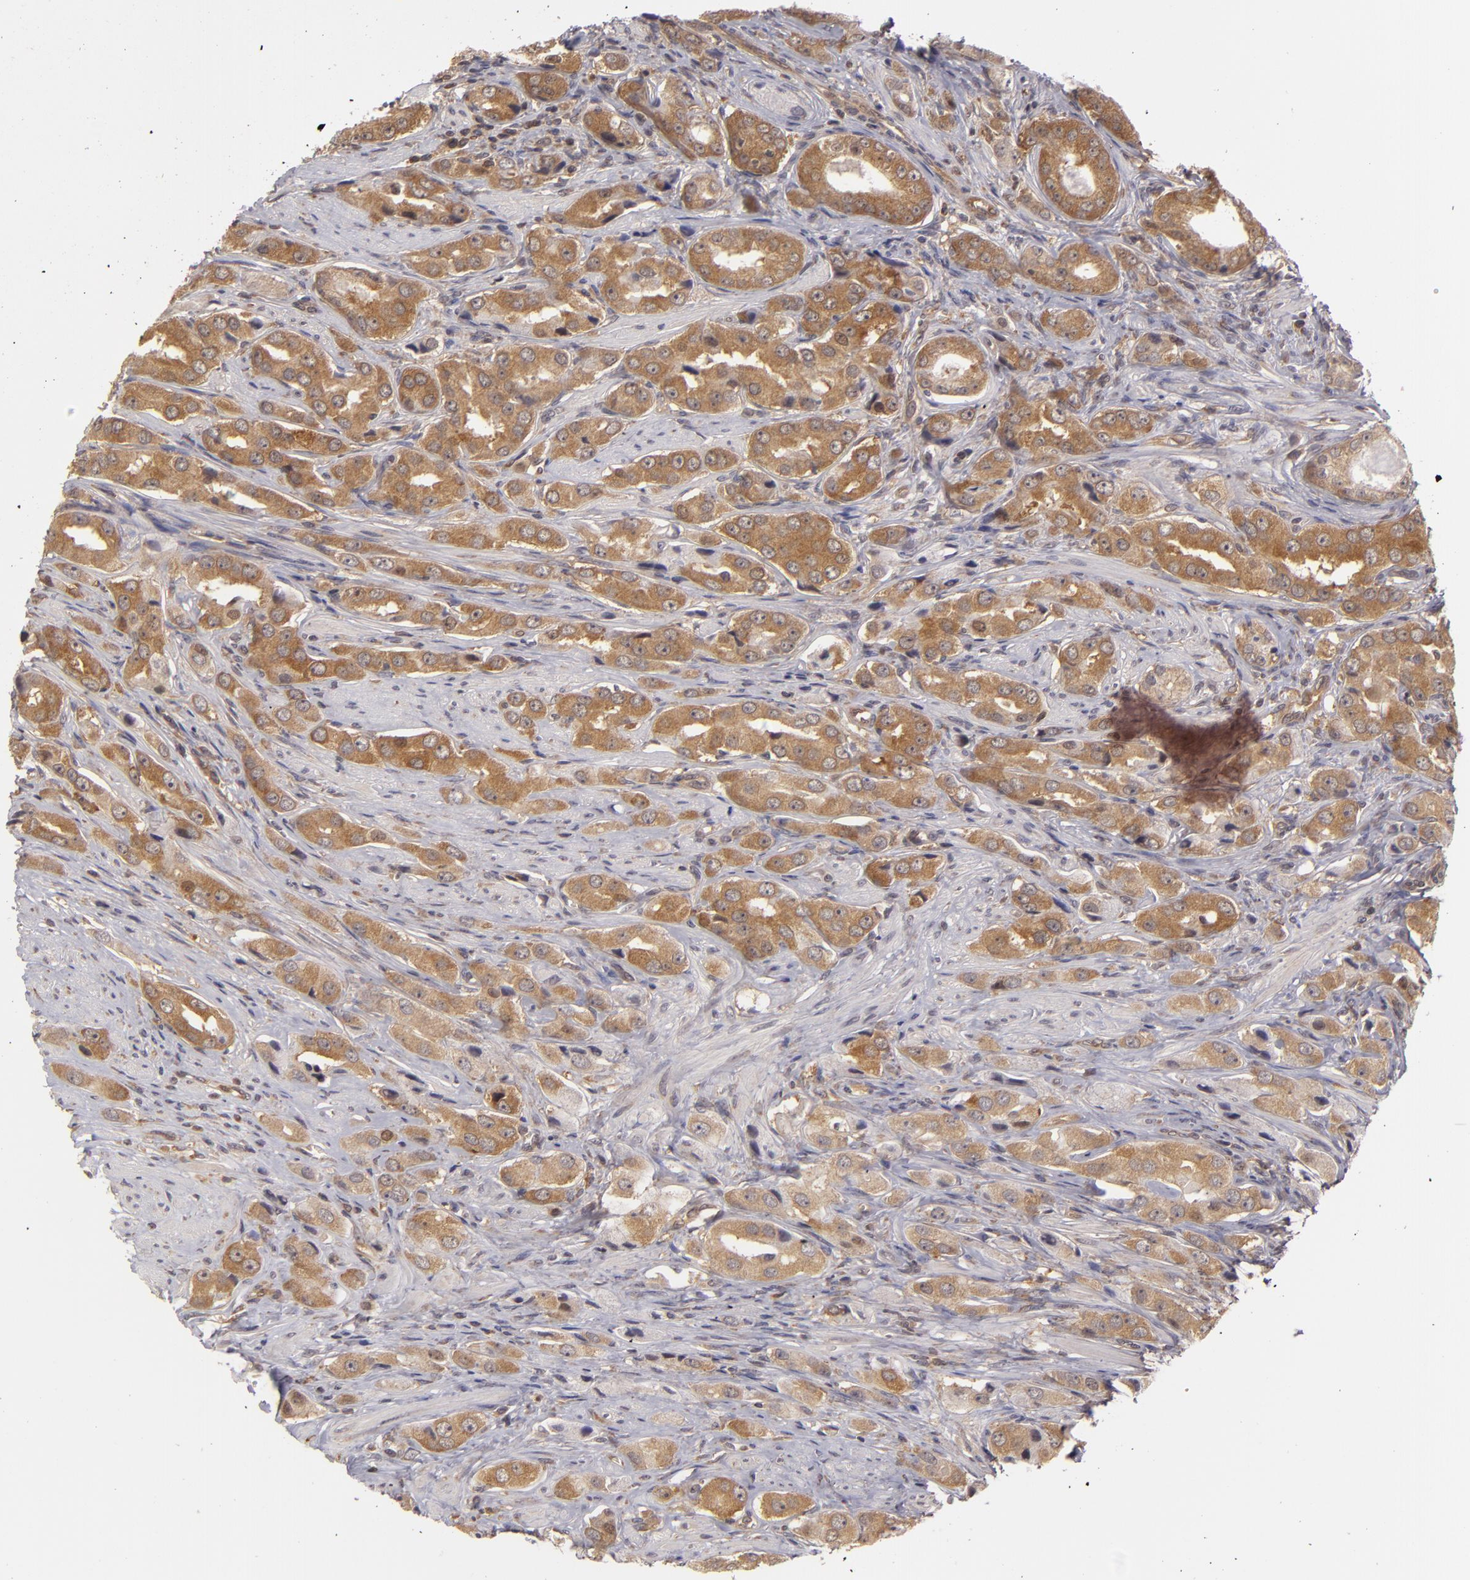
{"staining": {"intensity": "moderate", "quantity": ">75%", "location": "cytoplasmic/membranous"}, "tissue": "prostate cancer", "cell_type": "Tumor cells", "image_type": "cancer", "snomed": [{"axis": "morphology", "description": "Adenocarcinoma, Medium grade"}, {"axis": "topography", "description": "Prostate"}], "caption": "IHC of human medium-grade adenocarcinoma (prostate) reveals medium levels of moderate cytoplasmic/membranous positivity in about >75% of tumor cells. (DAB IHC with brightfield microscopy, high magnification).", "gene": "MAPK3", "patient": {"sex": "male", "age": 53}}